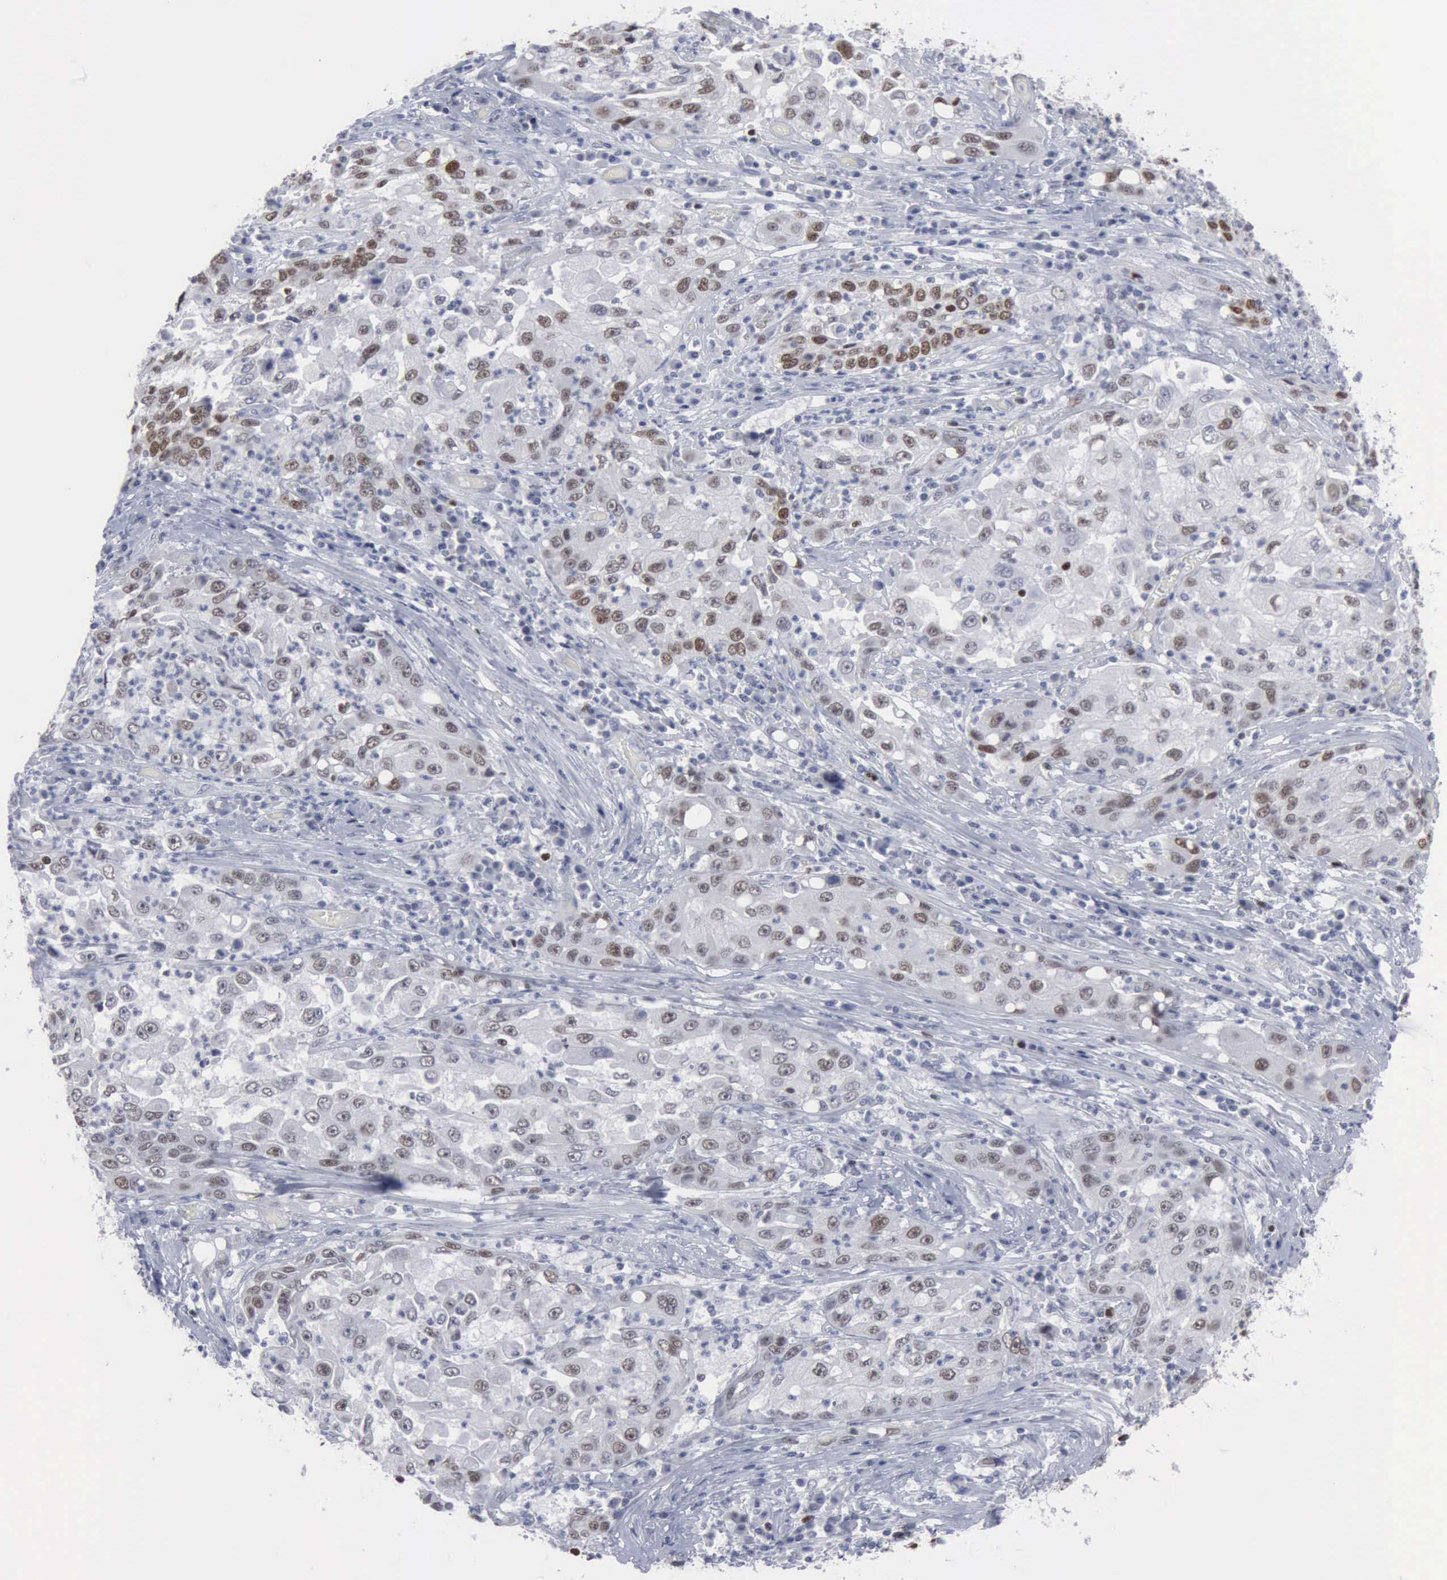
{"staining": {"intensity": "moderate", "quantity": "<25%", "location": "nuclear"}, "tissue": "cervical cancer", "cell_type": "Tumor cells", "image_type": "cancer", "snomed": [{"axis": "morphology", "description": "Squamous cell carcinoma, NOS"}, {"axis": "topography", "description": "Cervix"}], "caption": "Immunohistochemical staining of cervical cancer (squamous cell carcinoma) demonstrates moderate nuclear protein positivity in about <25% of tumor cells.", "gene": "MCM5", "patient": {"sex": "female", "age": 36}}